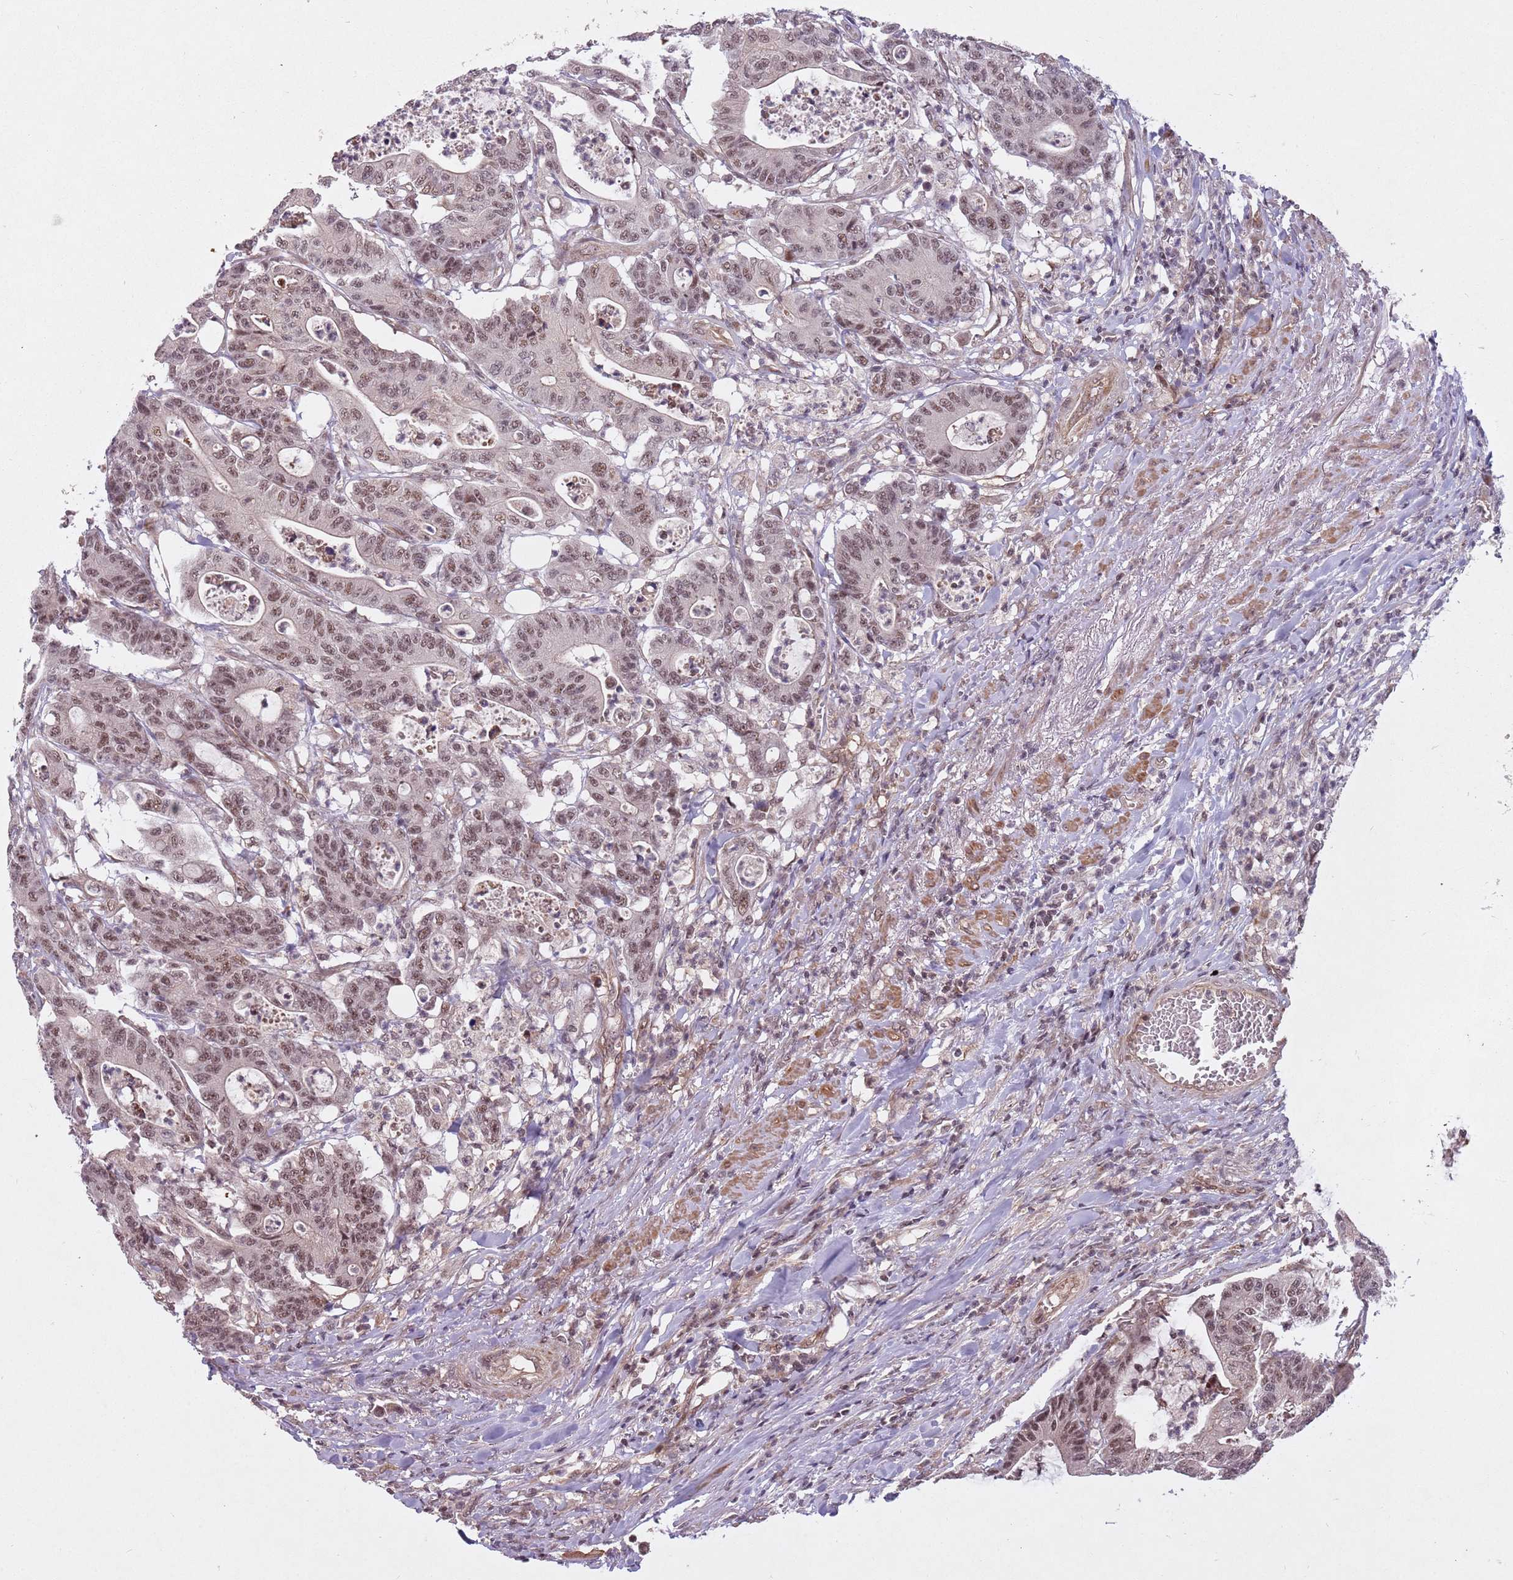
{"staining": {"intensity": "moderate", "quantity": ">75%", "location": "nuclear"}, "tissue": "colorectal cancer", "cell_type": "Tumor cells", "image_type": "cancer", "snomed": [{"axis": "morphology", "description": "Adenocarcinoma, NOS"}, {"axis": "topography", "description": "Colon"}], "caption": "Moderate nuclear positivity for a protein is identified in about >75% of tumor cells of colorectal adenocarcinoma using immunohistochemistry.", "gene": "SUDS3", "patient": {"sex": "female", "age": 84}}